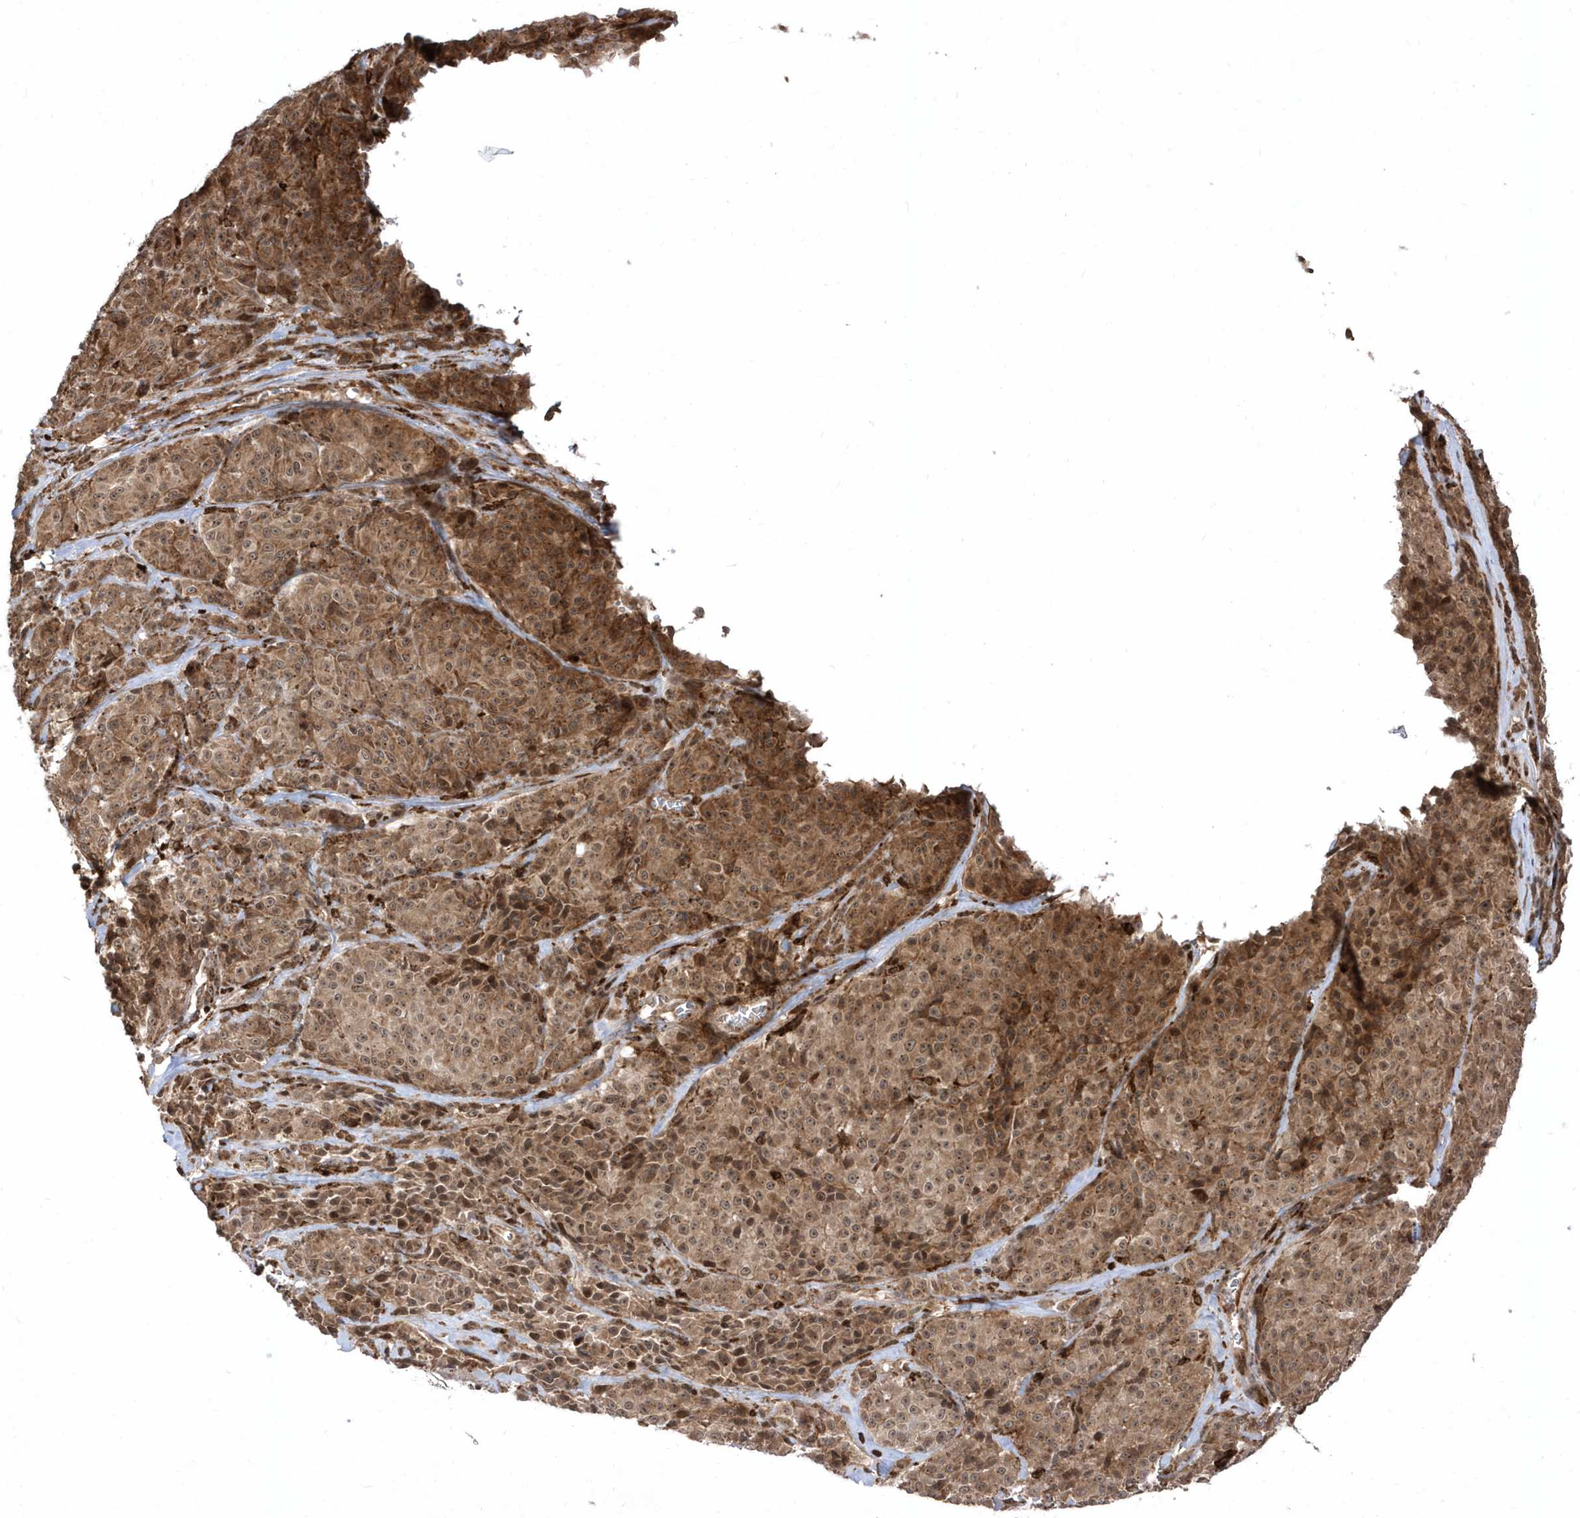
{"staining": {"intensity": "moderate", "quantity": ">75%", "location": "cytoplasmic/membranous,nuclear"}, "tissue": "melanoma", "cell_type": "Tumor cells", "image_type": "cancer", "snomed": [{"axis": "morphology", "description": "Malignant melanoma, NOS"}, {"axis": "topography", "description": "Skin"}], "caption": "Malignant melanoma stained with IHC displays moderate cytoplasmic/membranous and nuclear staining in approximately >75% of tumor cells. The staining was performed using DAB, with brown indicating positive protein expression. Nuclei are stained blue with hematoxylin.", "gene": "EPC2", "patient": {"sex": "male", "age": 73}}